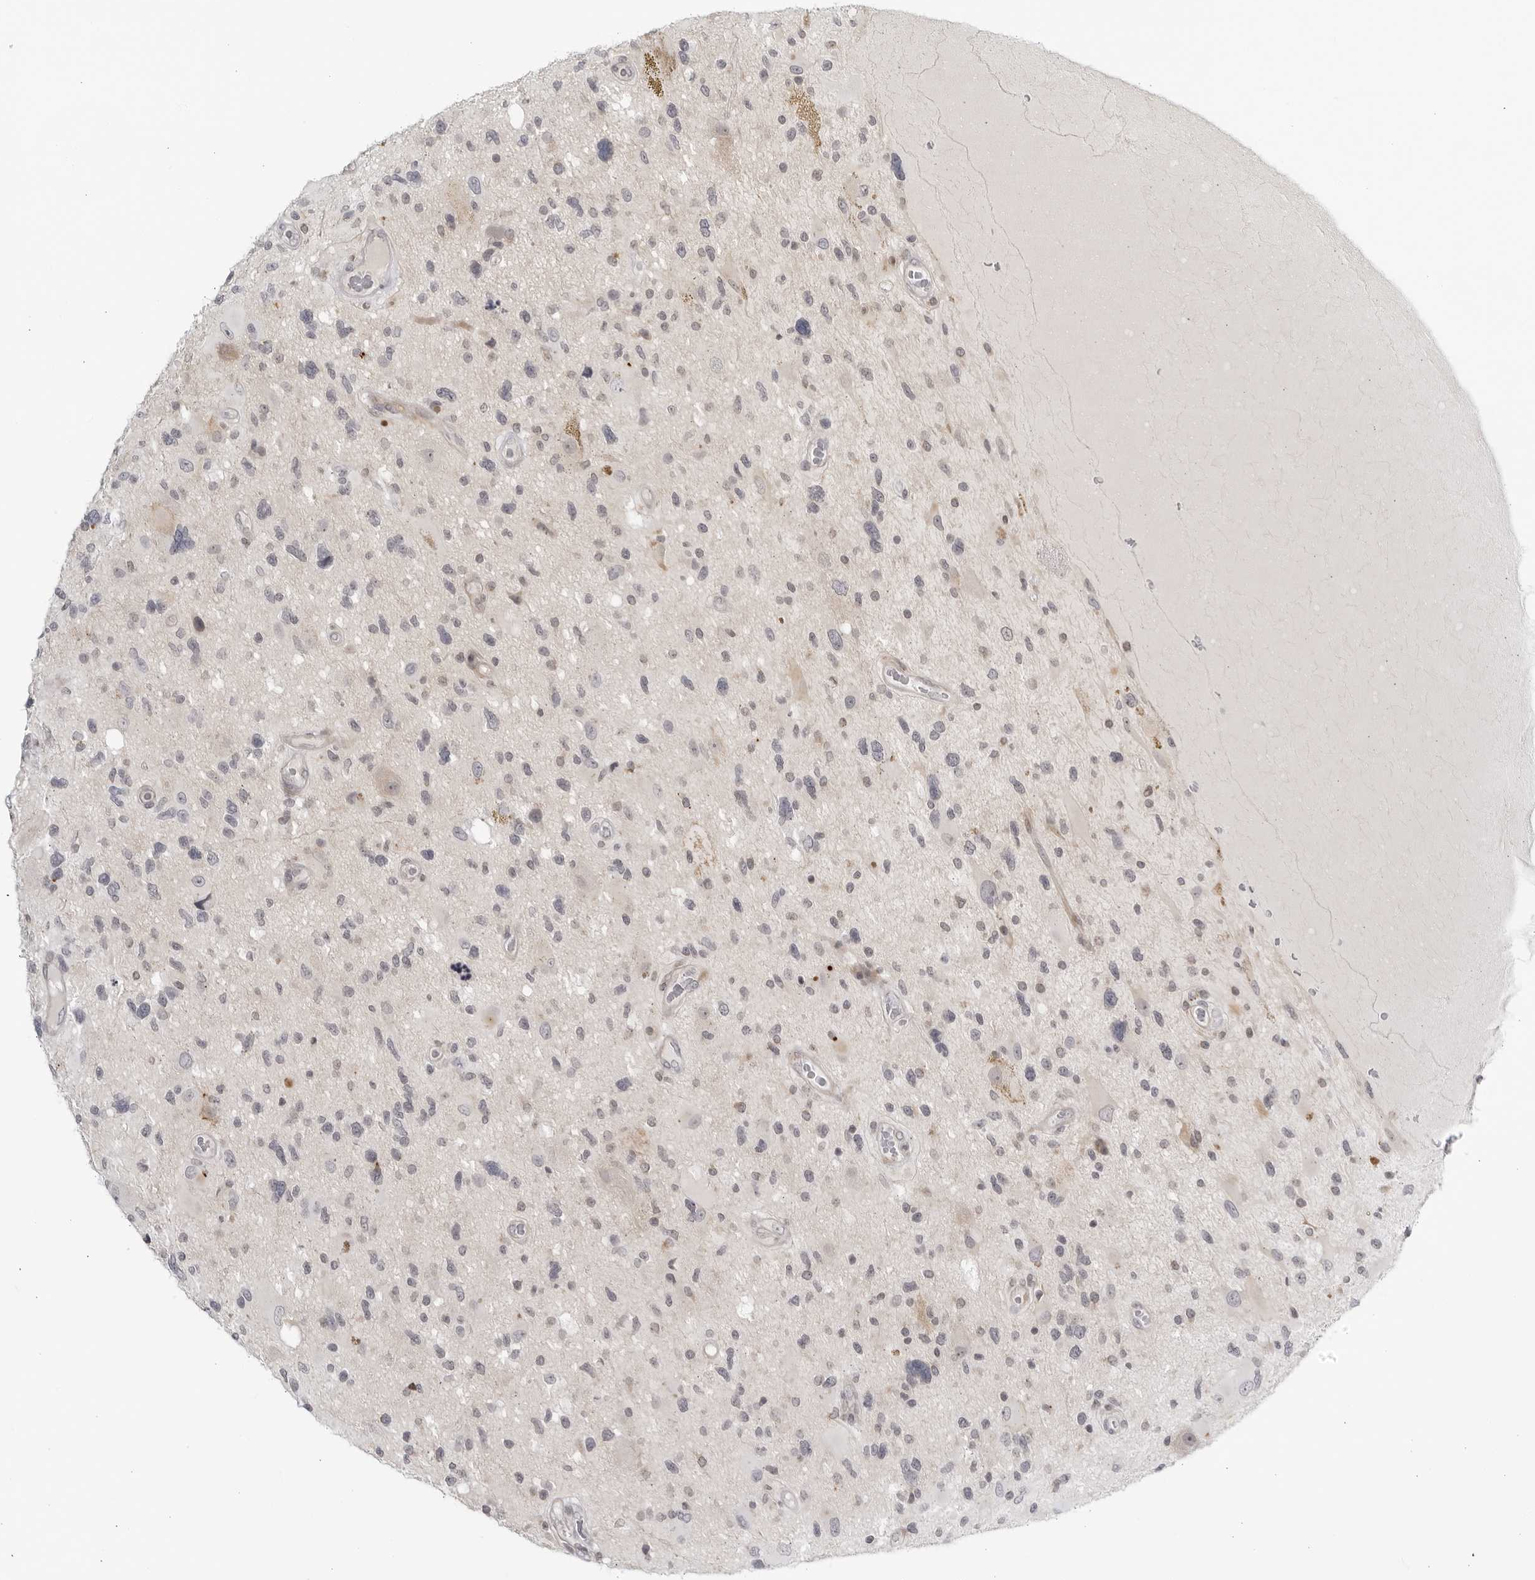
{"staining": {"intensity": "negative", "quantity": "none", "location": "none"}, "tissue": "glioma", "cell_type": "Tumor cells", "image_type": "cancer", "snomed": [{"axis": "morphology", "description": "Glioma, malignant, High grade"}, {"axis": "topography", "description": "Brain"}], "caption": "This is an immunohistochemistry (IHC) photomicrograph of high-grade glioma (malignant). There is no positivity in tumor cells.", "gene": "CNBD1", "patient": {"sex": "male", "age": 33}}